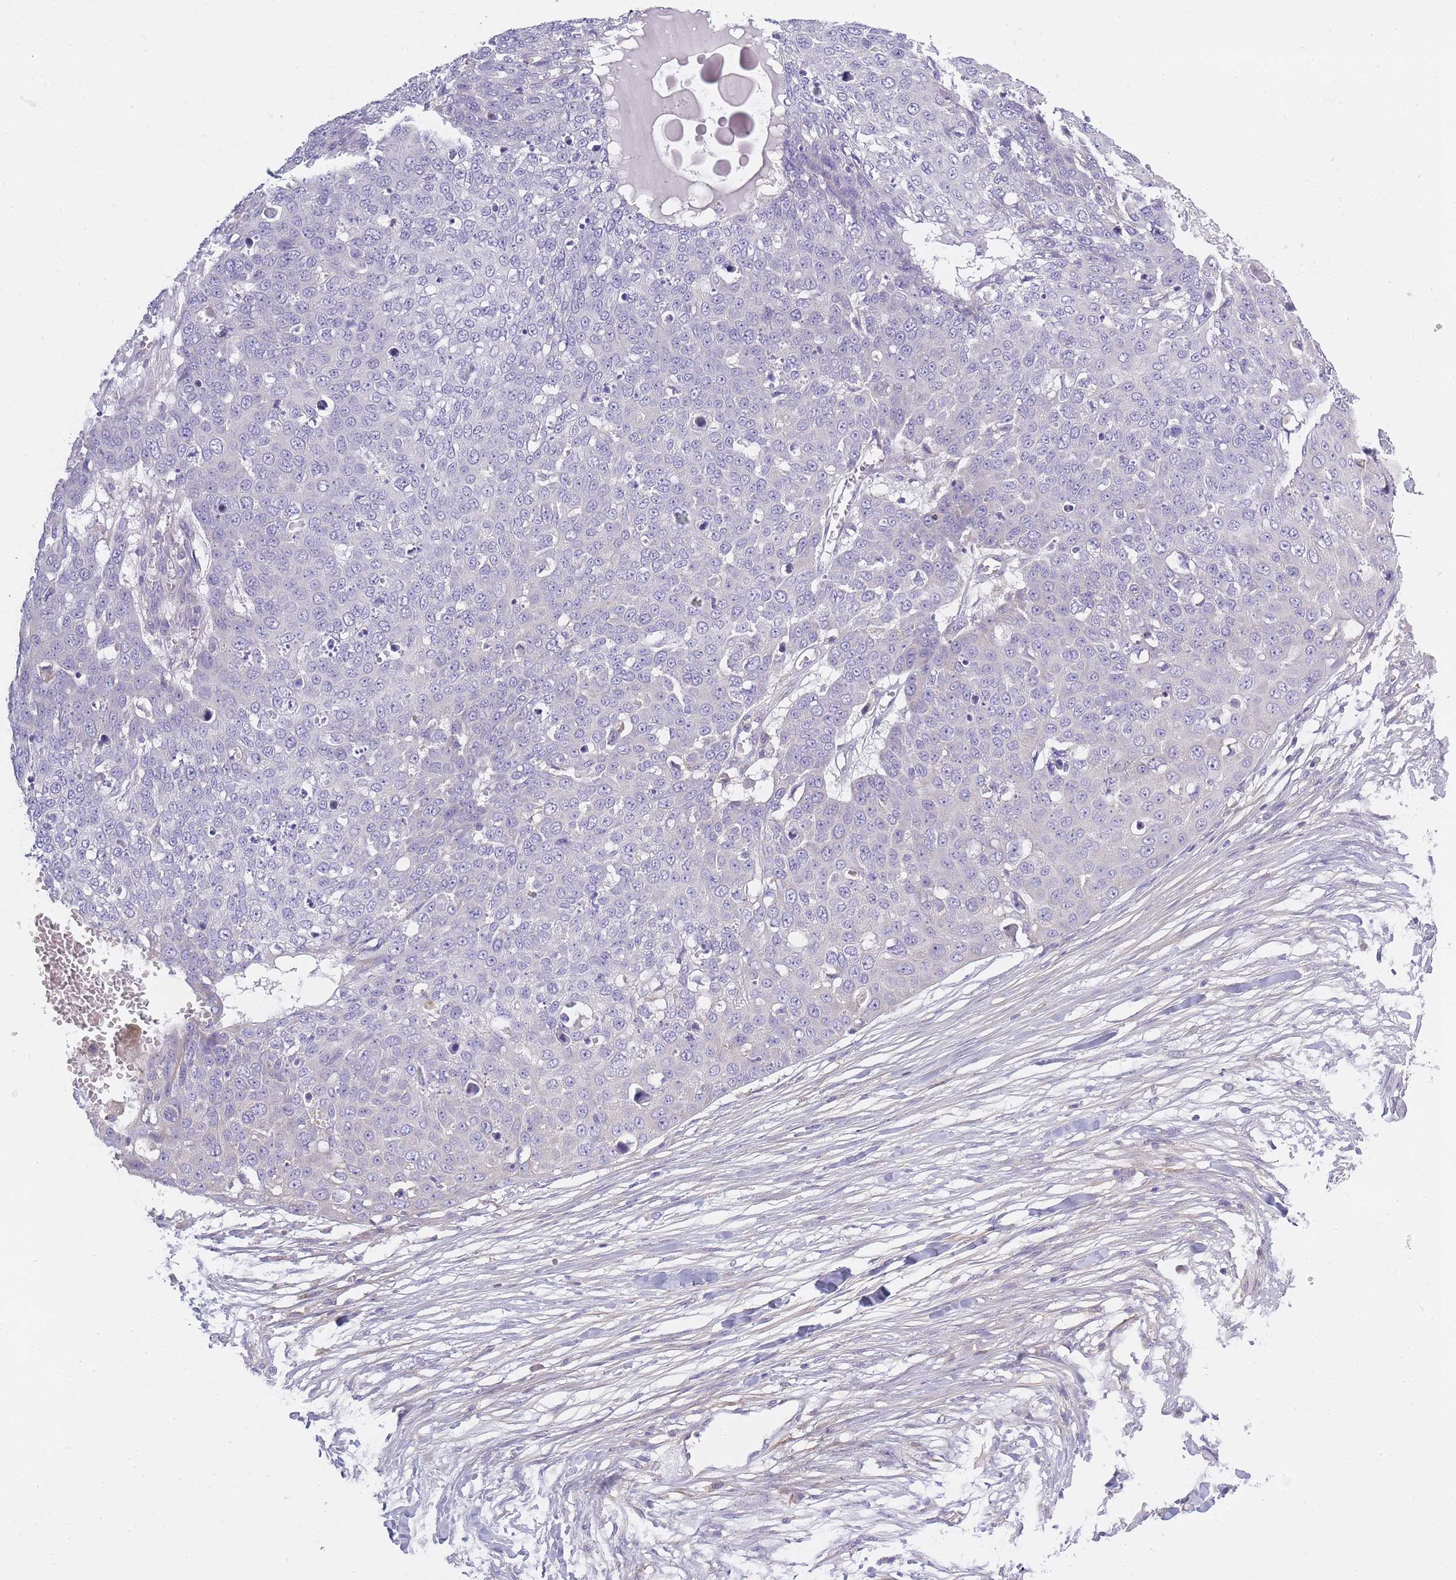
{"staining": {"intensity": "negative", "quantity": "none", "location": "none"}, "tissue": "skin cancer", "cell_type": "Tumor cells", "image_type": "cancer", "snomed": [{"axis": "morphology", "description": "Squamous cell carcinoma, NOS"}, {"axis": "topography", "description": "Skin"}], "caption": "Histopathology image shows no significant protein positivity in tumor cells of skin squamous cell carcinoma.", "gene": "AP3M2", "patient": {"sex": "male", "age": 71}}